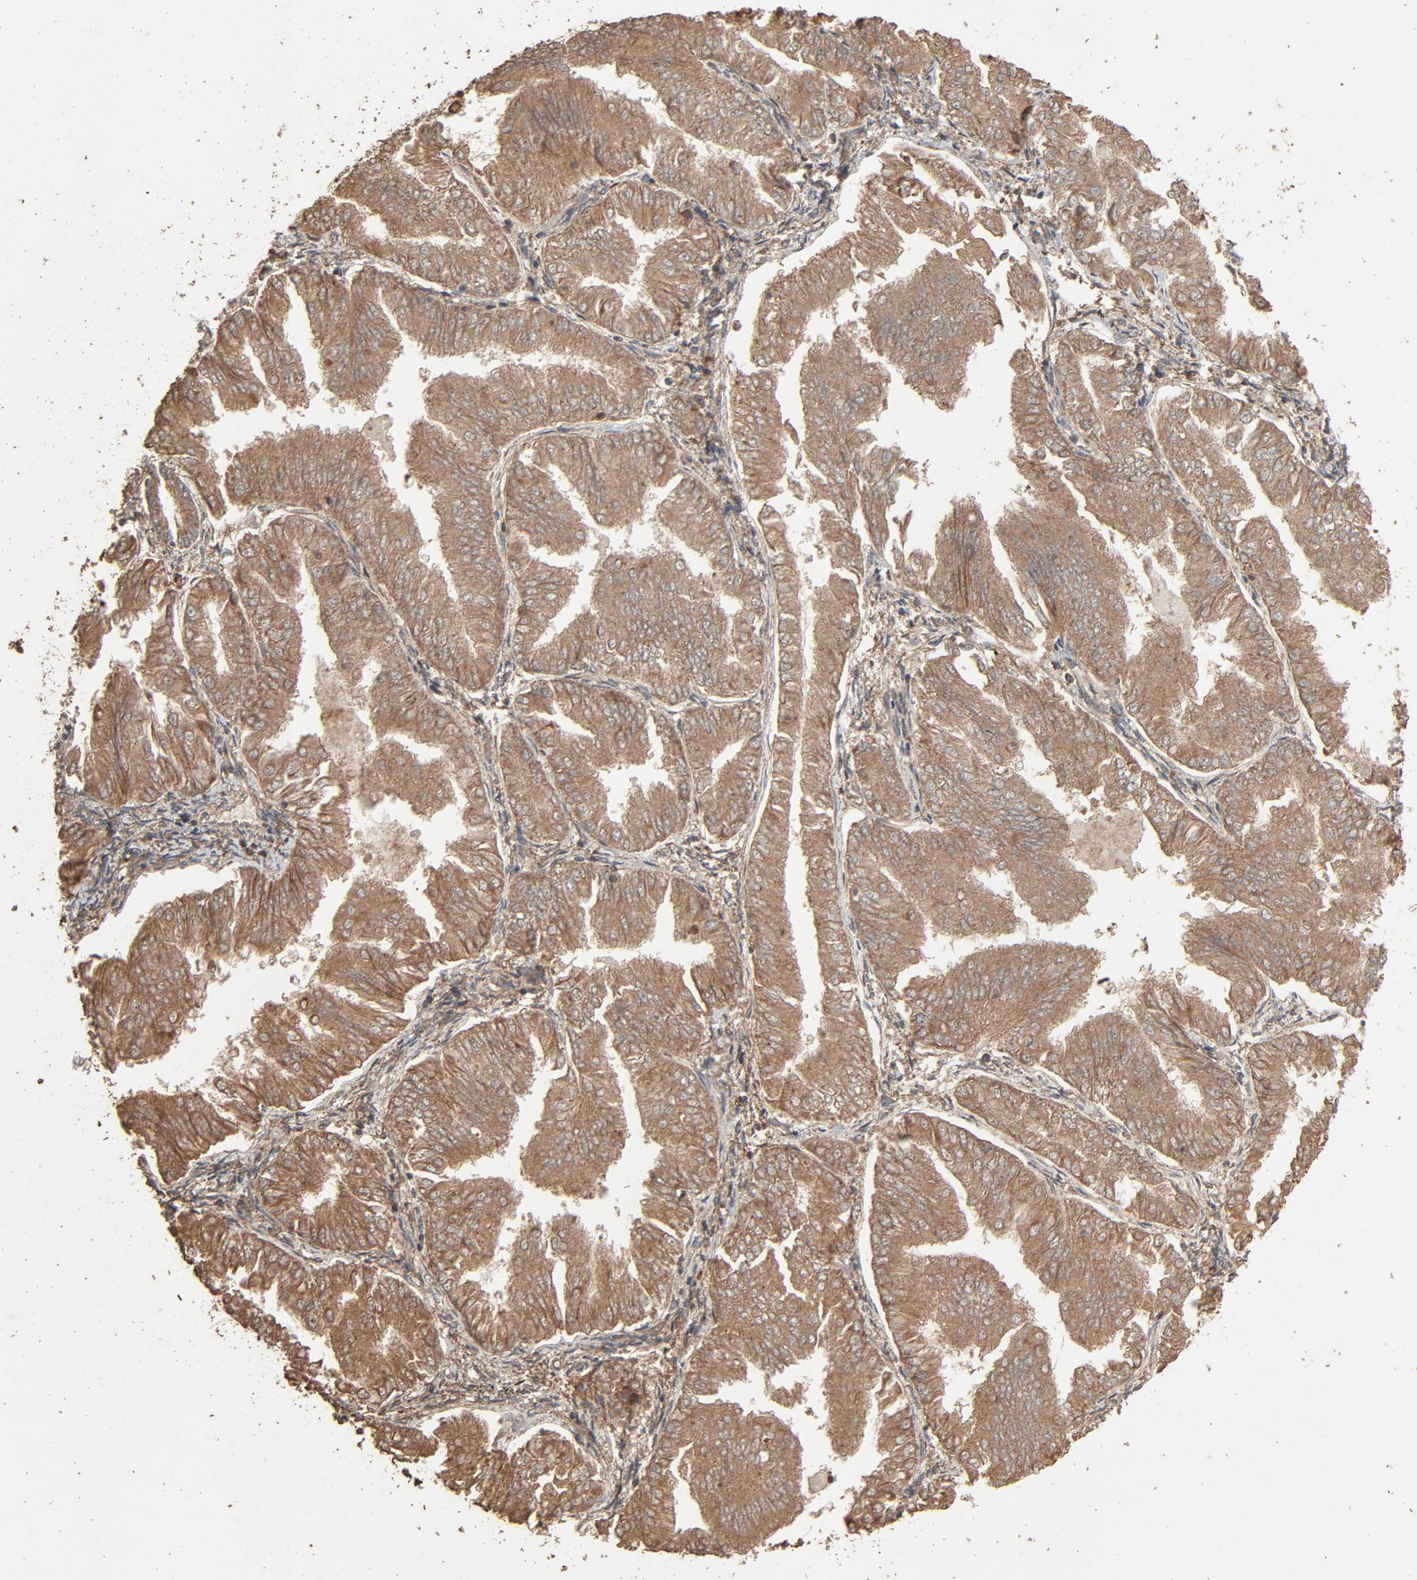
{"staining": {"intensity": "weak", "quantity": ">75%", "location": "cytoplasmic/membranous"}, "tissue": "endometrial cancer", "cell_type": "Tumor cells", "image_type": "cancer", "snomed": [{"axis": "morphology", "description": "Adenocarcinoma, NOS"}, {"axis": "topography", "description": "Endometrium"}], "caption": "Adenocarcinoma (endometrial) stained with IHC shows weak cytoplasmic/membranous positivity in about >75% of tumor cells. The staining was performed using DAB to visualize the protein expression in brown, while the nuclei were stained in blue with hematoxylin (Magnification: 20x).", "gene": "RPS6KA6", "patient": {"sex": "female", "age": 53}}